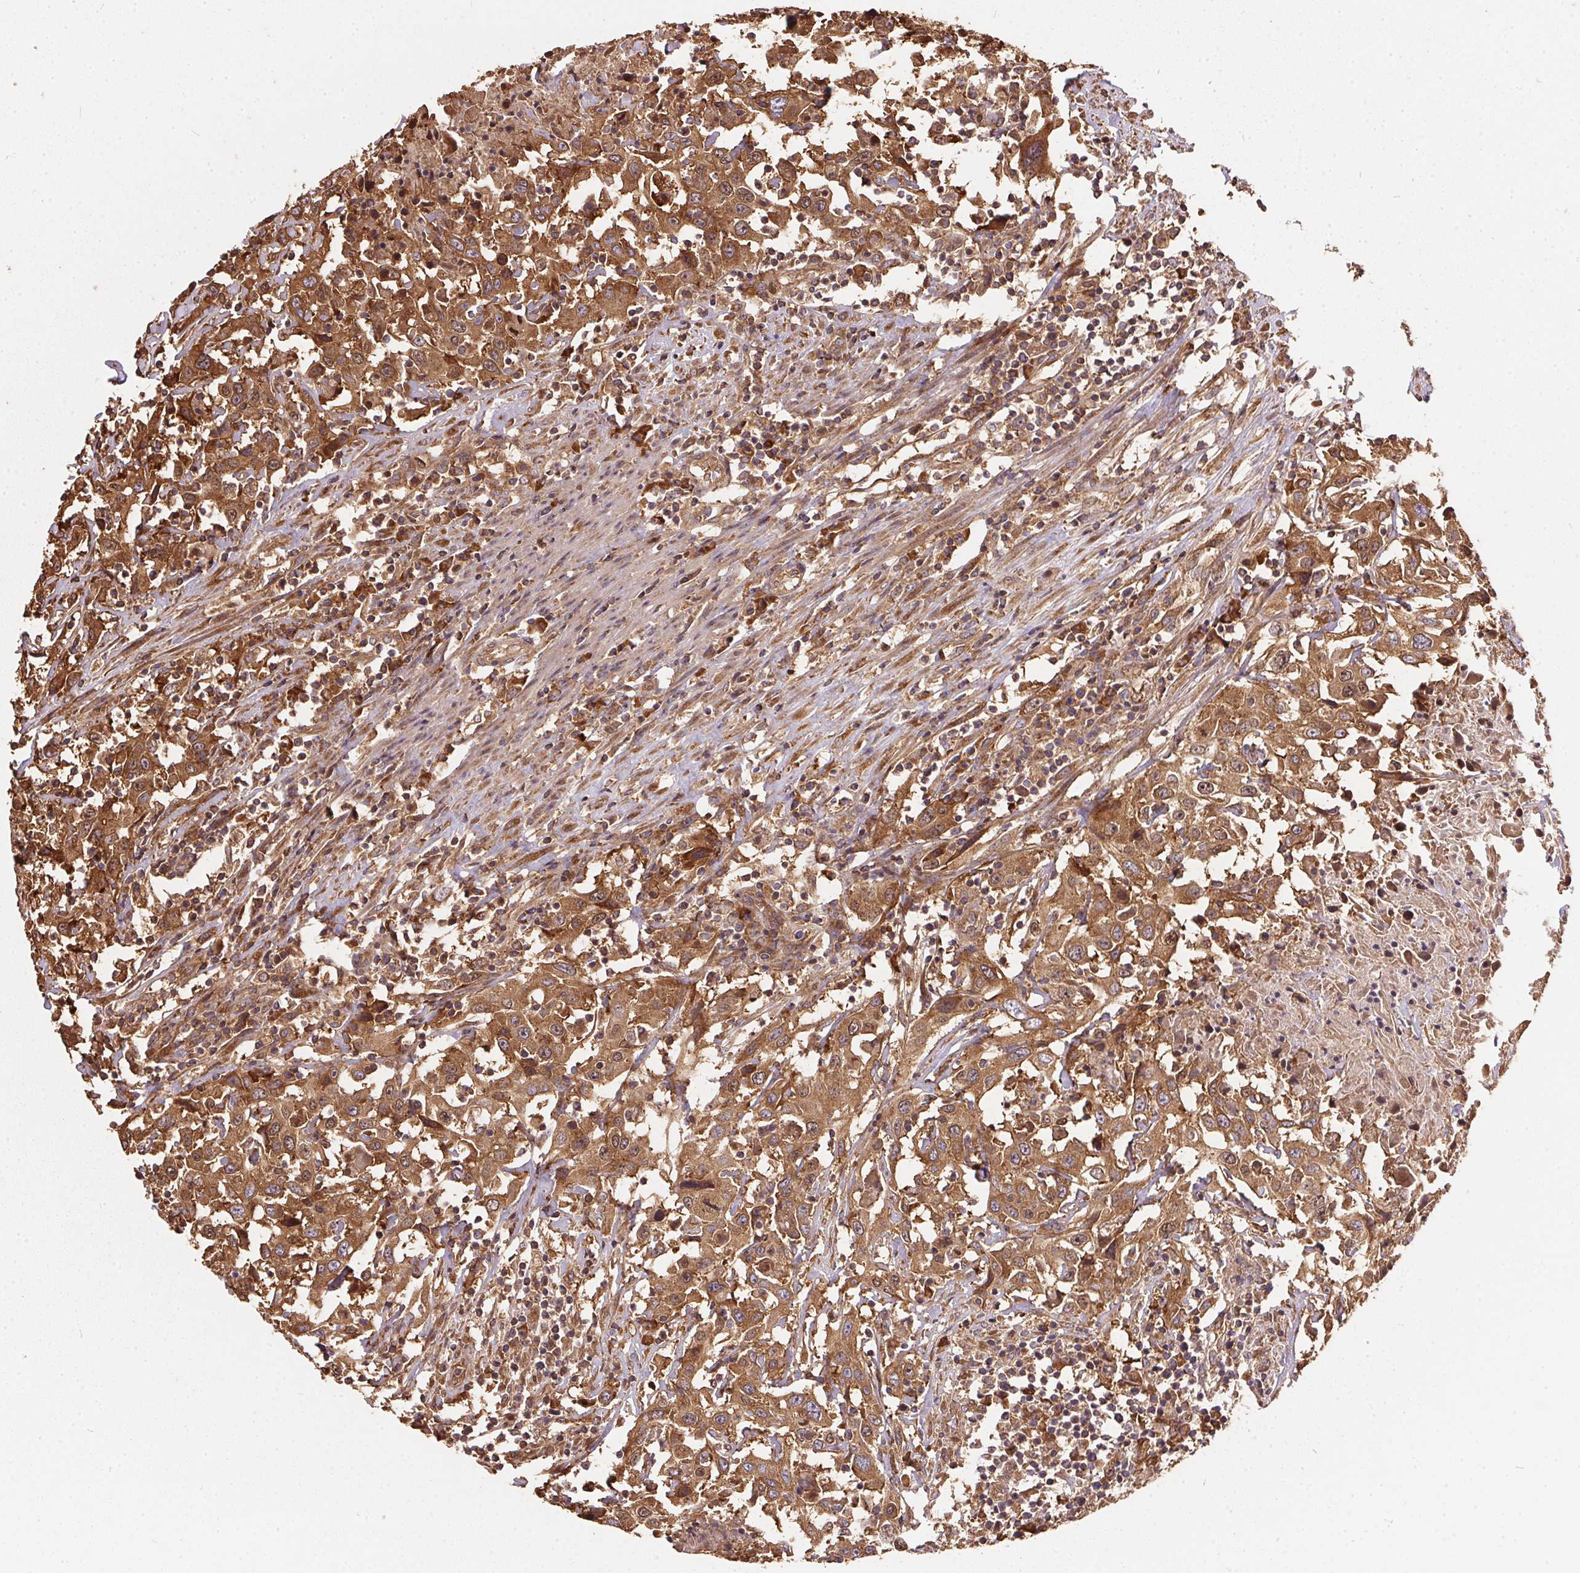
{"staining": {"intensity": "moderate", "quantity": ">75%", "location": "cytoplasmic/membranous"}, "tissue": "urothelial cancer", "cell_type": "Tumor cells", "image_type": "cancer", "snomed": [{"axis": "morphology", "description": "Urothelial carcinoma, High grade"}, {"axis": "topography", "description": "Urinary bladder"}], "caption": "Protein staining of urothelial cancer tissue displays moderate cytoplasmic/membranous expression in approximately >75% of tumor cells.", "gene": "EIF2S1", "patient": {"sex": "male", "age": 61}}